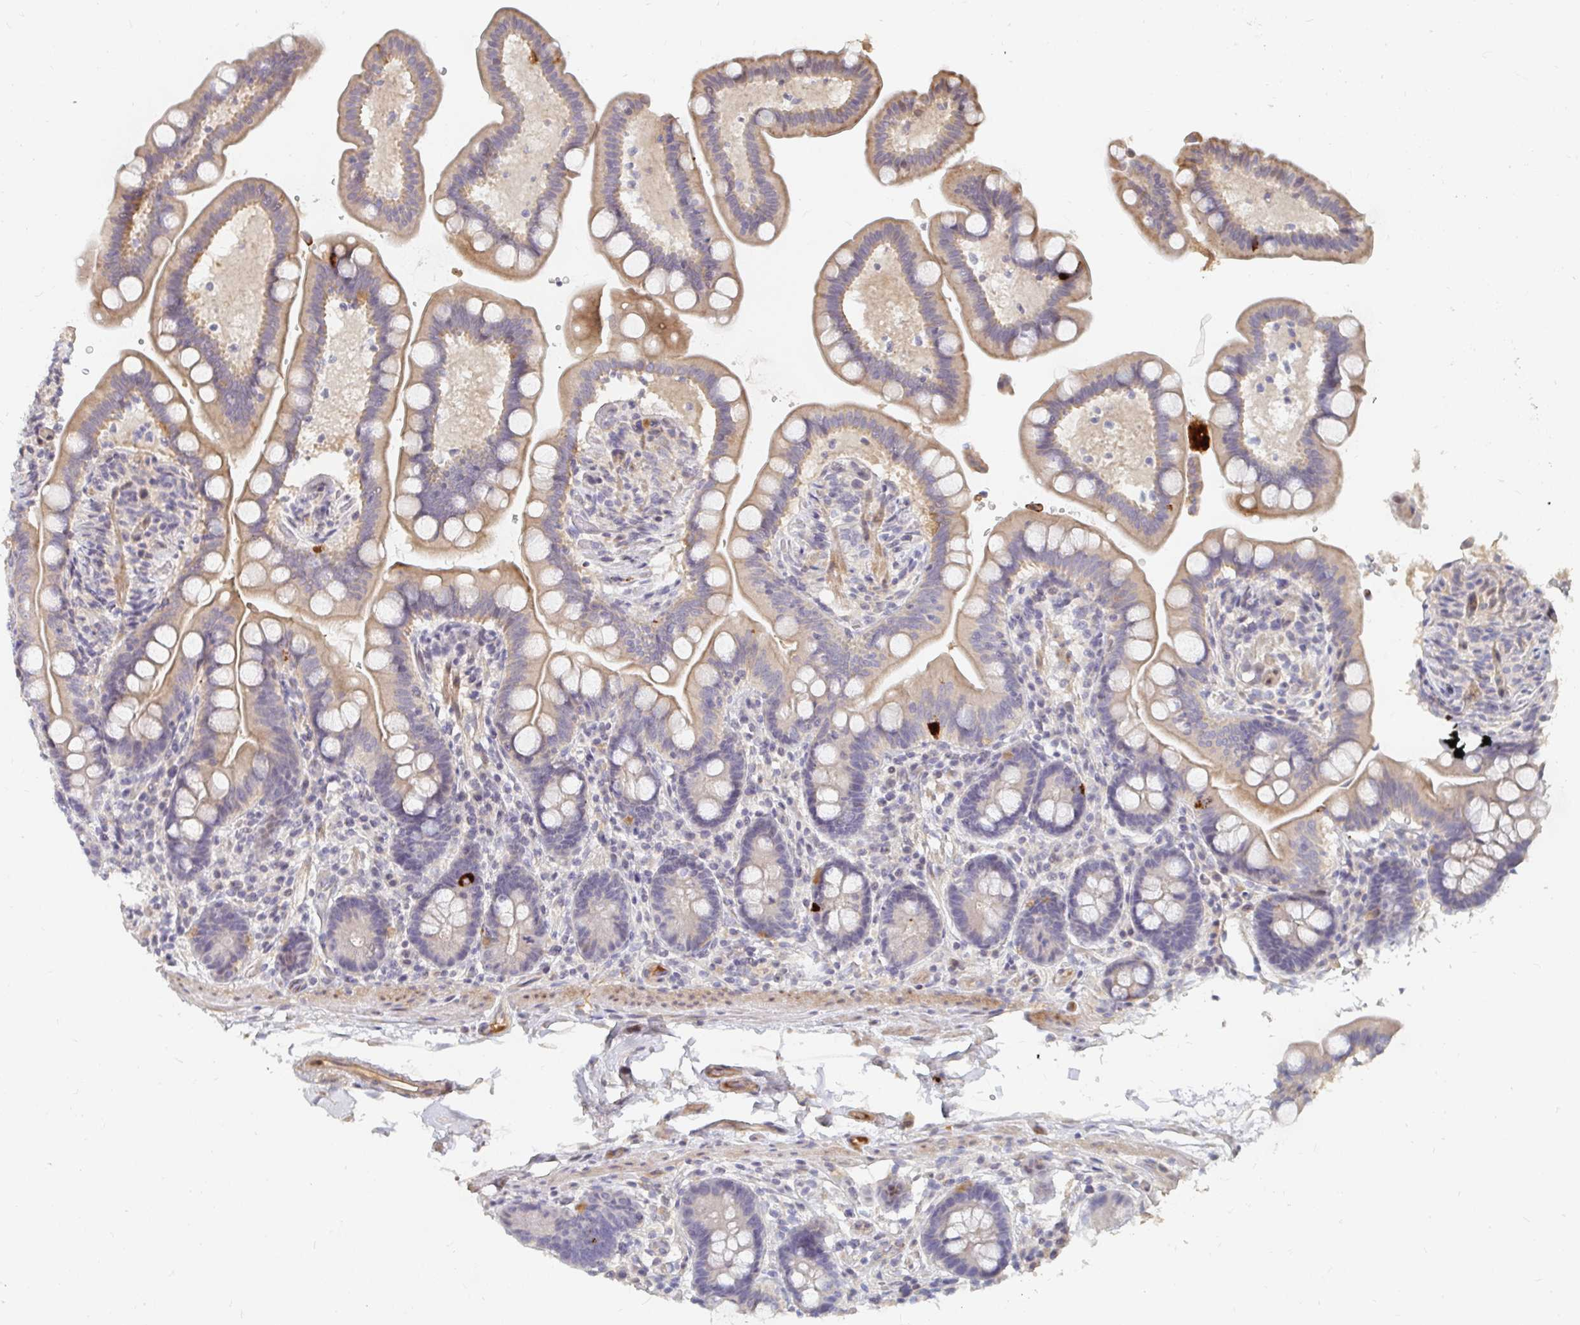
{"staining": {"intensity": "moderate", "quantity": "25%-75%", "location": "cytoplasmic/membranous"}, "tissue": "colon", "cell_type": "Endothelial cells", "image_type": "normal", "snomed": [{"axis": "morphology", "description": "Normal tissue, NOS"}, {"axis": "topography", "description": "Smooth muscle"}, {"axis": "topography", "description": "Colon"}], "caption": "Immunohistochemistry photomicrograph of unremarkable human colon stained for a protein (brown), which exhibits medium levels of moderate cytoplasmic/membranous expression in about 25%-75% of endothelial cells.", "gene": "NME9", "patient": {"sex": "male", "age": 73}}